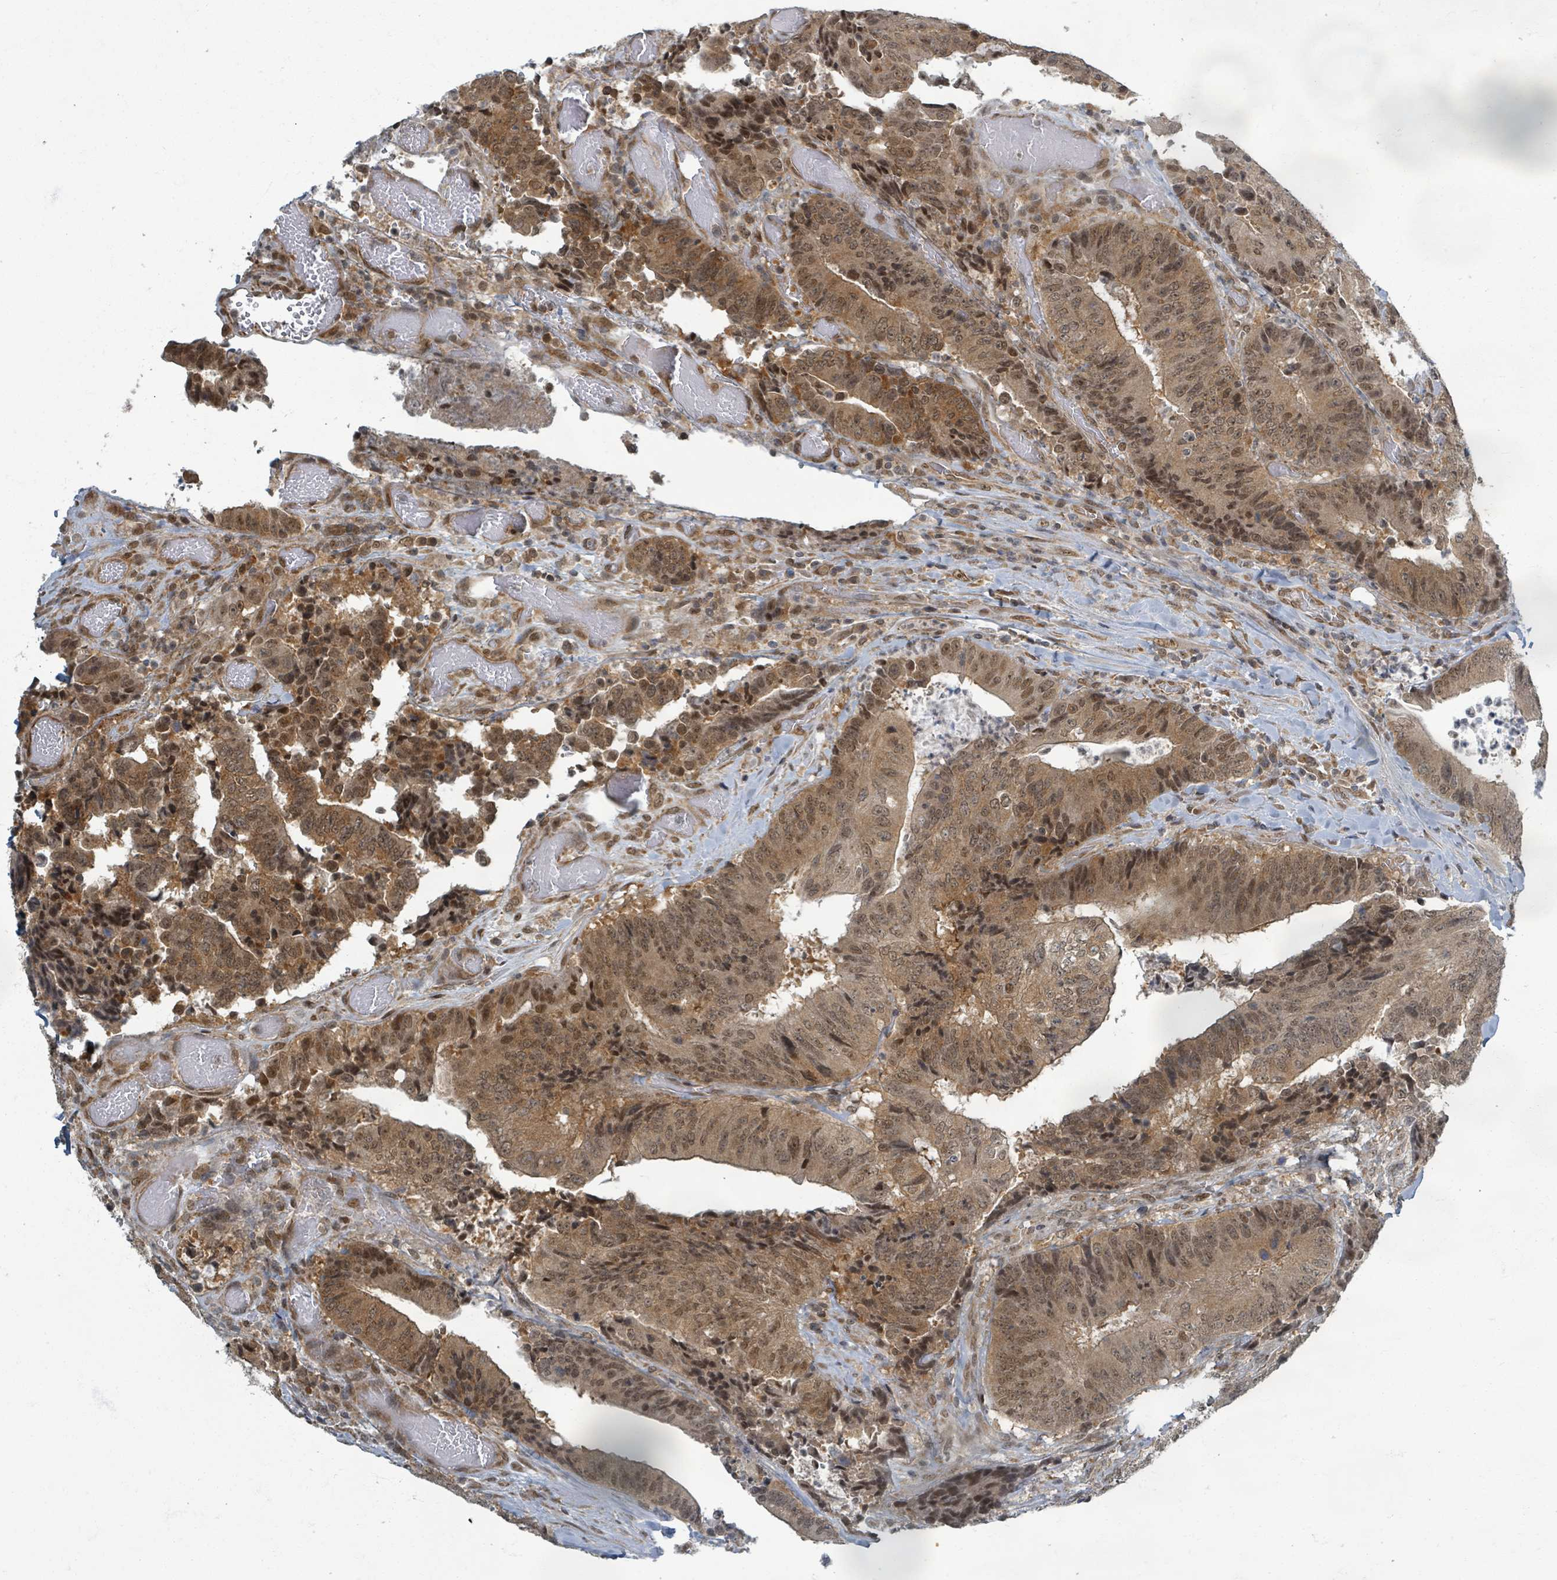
{"staining": {"intensity": "moderate", "quantity": ">75%", "location": "cytoplasmic/membranous,nuclear"}, "tissue": "colorectal cancer", "cell_type": "Tumor cells", "image_type": "cancer", "snomed": [{"axis": "morphology", "description": "Adenocarcinoma, NOS"}, {"axis": "topography", "description": "Rectum"}], "caption": "Immunohistochemistry staining of colorectal cancer (adenocarcinoma), which shows medium levels of moderate cytoplasmic/membranous and nuclear positivity in about >75% of tumor cells indicating moderate cytoplasmic/membranous and nuclear protein positivity. The staining was performed using DAB (3,3'-diaminobenzidine) (brown) for protein detection and nuclei were counterstained in hematoxylin (blue).", "gene": "INTS15", "patient": {"sex": "male", "age": 72}}